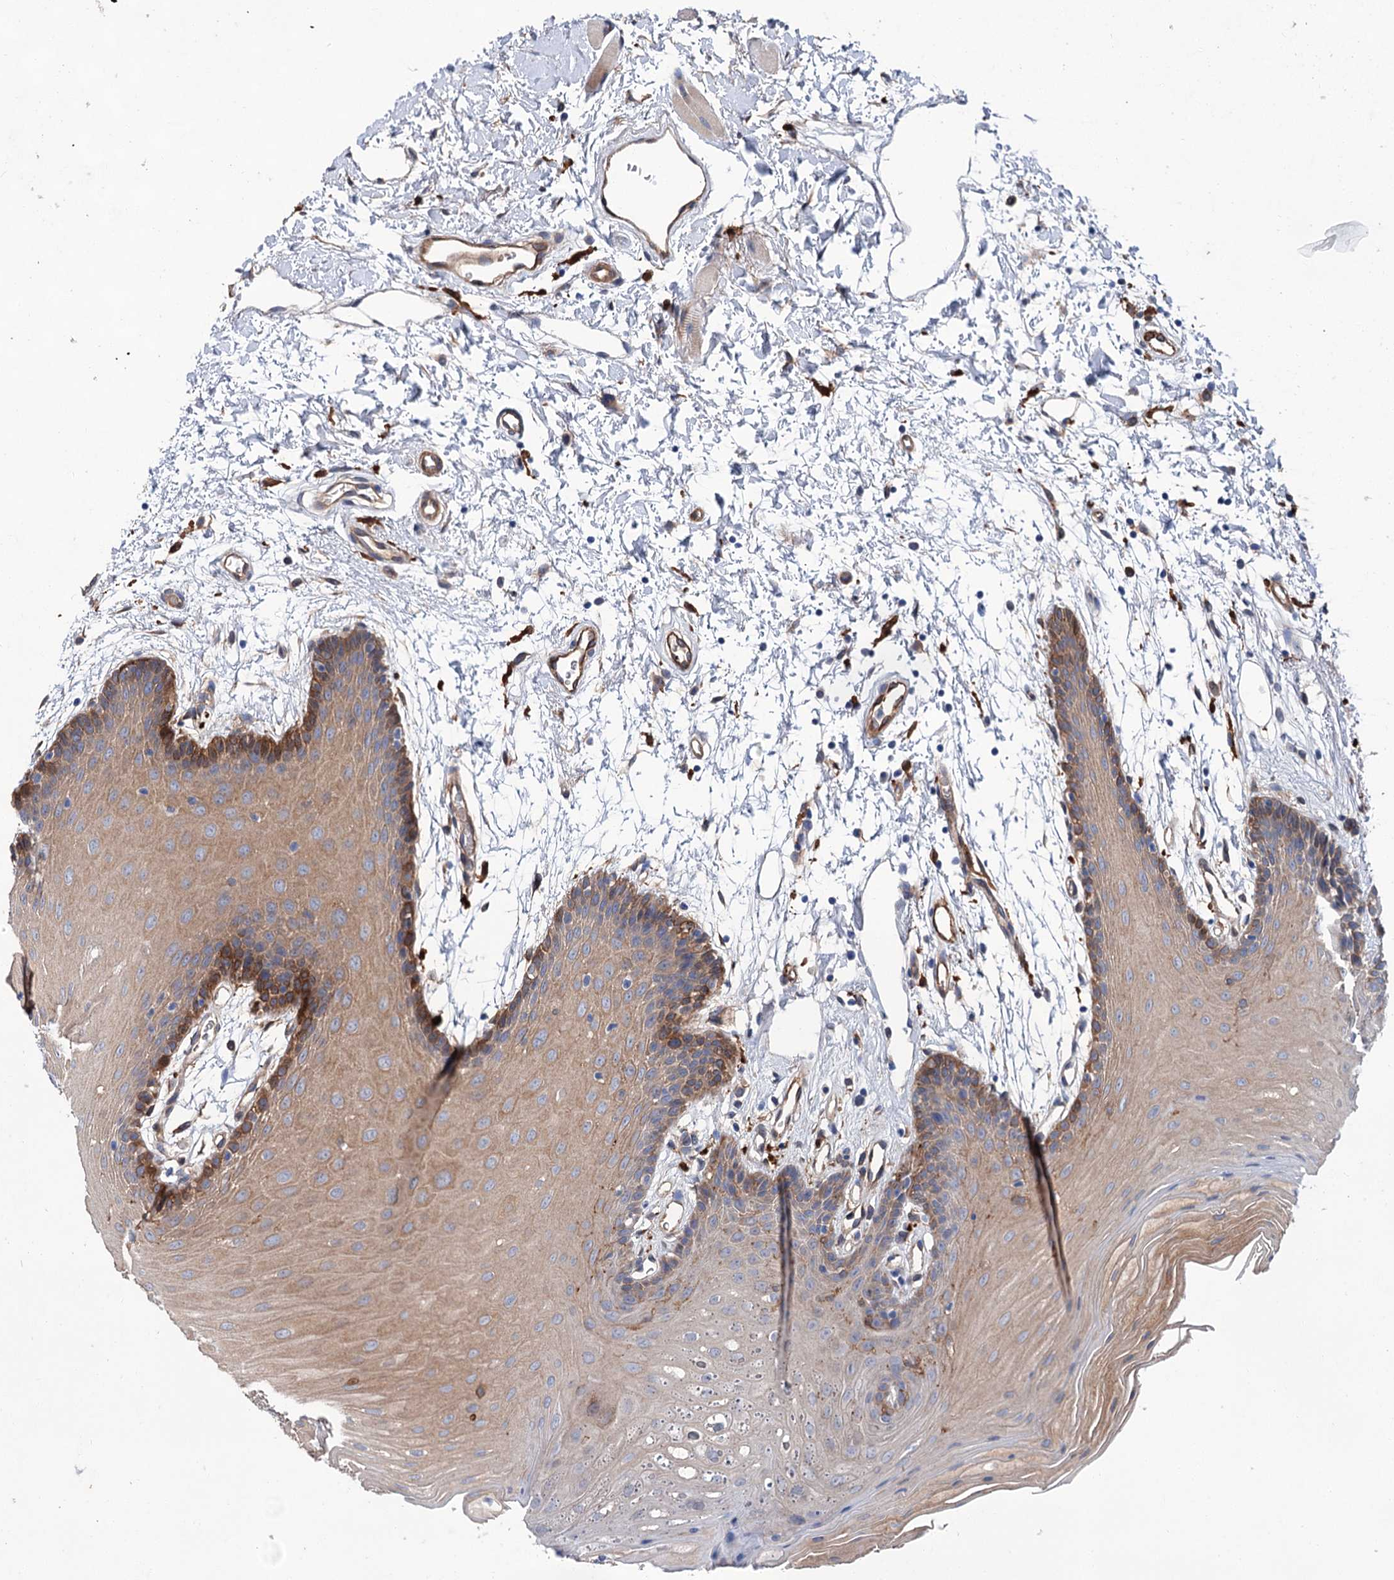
{"staining": {"intensity": "moderate", "quantity": "25%-75%", "location": "cytoplasmic/membranous"}, "tissue": "oral mucosa", "cell_type": "Squamous epithelial cells", "image_type": "normal", "snomed": [{"axis": "morphology", "description": "Normal tissue, NOS"}, {"axis": "topography", "description": "Skeletal muscle"}, {"axis": "topography", "description": "Oral tissue"}, {"axis": "topography", "description": "Salivary gland"}, {"axis": "topography", "description": "Peripheral nerve tissue"}], "caption": "Oral mucosa stained for a protein exhibits moderate cytoplasmic/membranous positivity in squamous epithelial cells. Using DAB (brown) and hematoxylin (blue) stains, captured at high magnification using brightfield microscopy.", "gene": "TMTC3", "patient": {"sex": "male", "age": 54}}